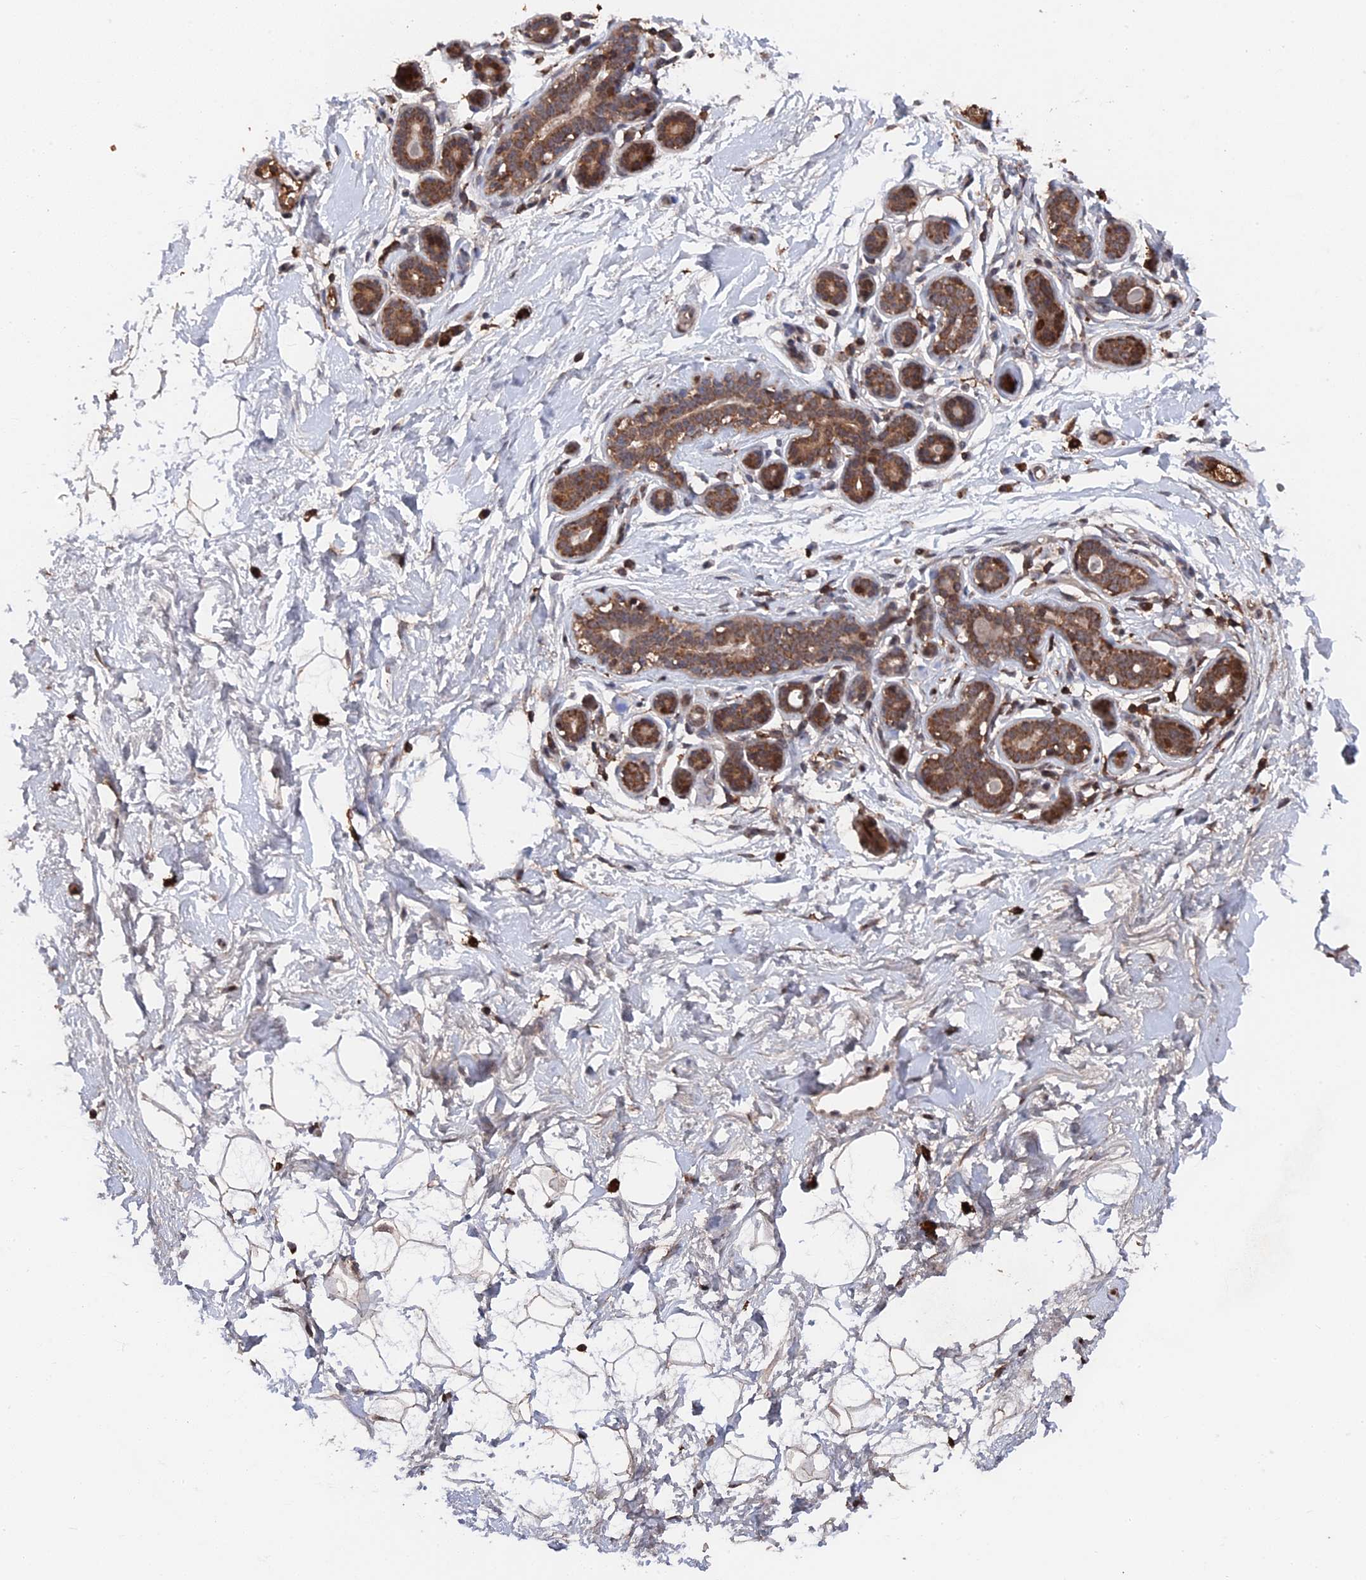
{"staining": {"intensity": "negative", "quantity": "none", "location": "none"}, "tissue": "breast", "cell_type": "Adipocytes", "image_type": "normal", "snomed": [{"axis": "morphology", "description": "Normal tissue, NOS"}, {"axis": "morphology", "description": "Adenoma, NOS"}, {"axis": "topography", "description": "Breast"}], "caption": "High power microscopy micrograph of an IHC micrograph of benign breast, revealing no significant expression in adipocytes. The staining is performed using DAB brown chromogen with nuclei counter-stained in using hematoxylin.", "gene": "CEACAM21", "patient": {"sex": "female", "age": 23}}